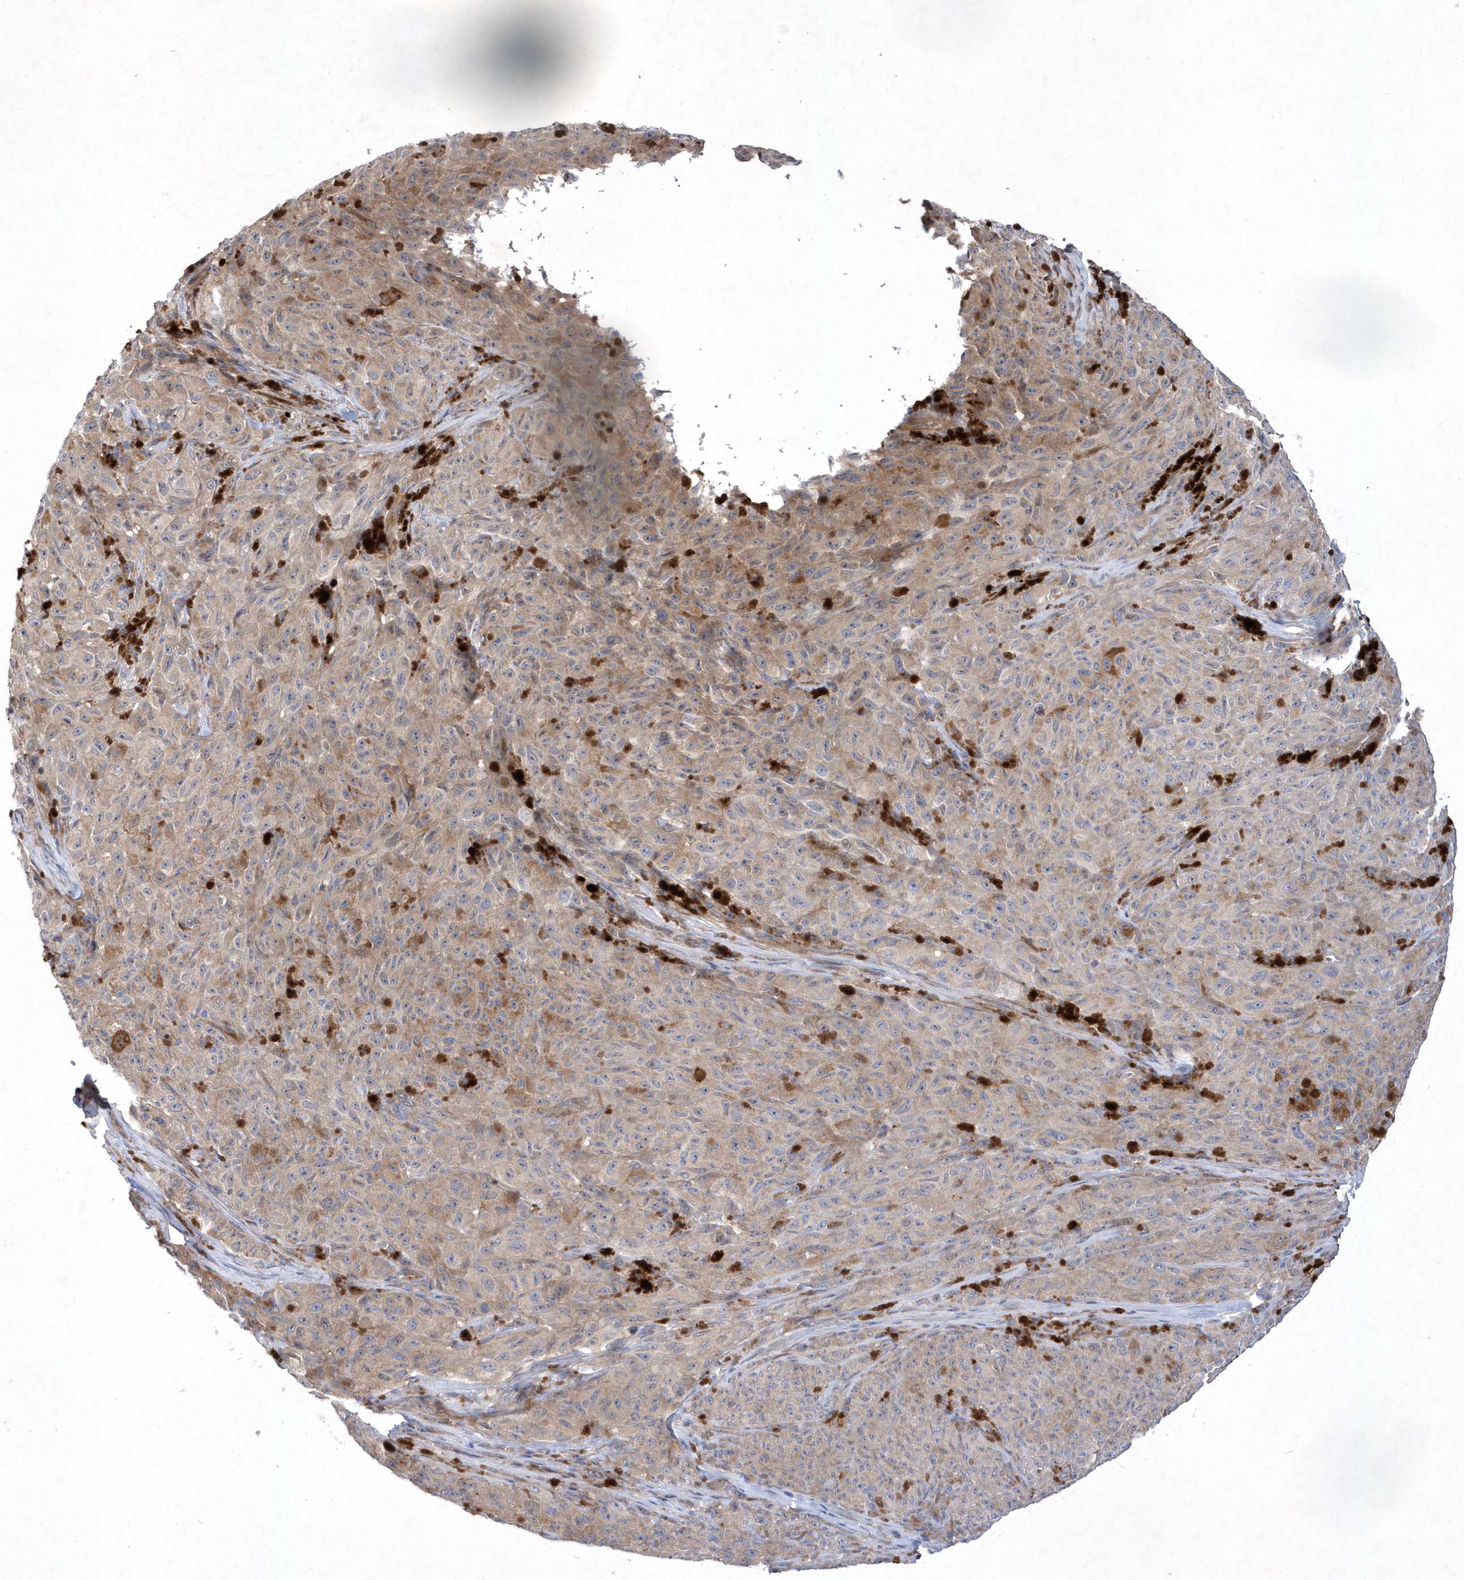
{"staining": {"intensity": "weak", "quantity": "25%-75%", "location": "cytoplasmic/membranous"}, "tissue": "melanoma", "cell_type": "Tumor cells", "image_type": "cancer", "snomed": [{"axis": "morphology", "description": "Malignant melanoma, NOS"}, {"axis": "topography", "description": "Skin"}], "caption": "Human malignant melanoma stained for a protein (brown) displays weak cytoplasmic/membranous positive positivity in about 25%-75% of tumor cells.", "gene": "DSPP", "patient": {"sex": "female", "age": 82}}